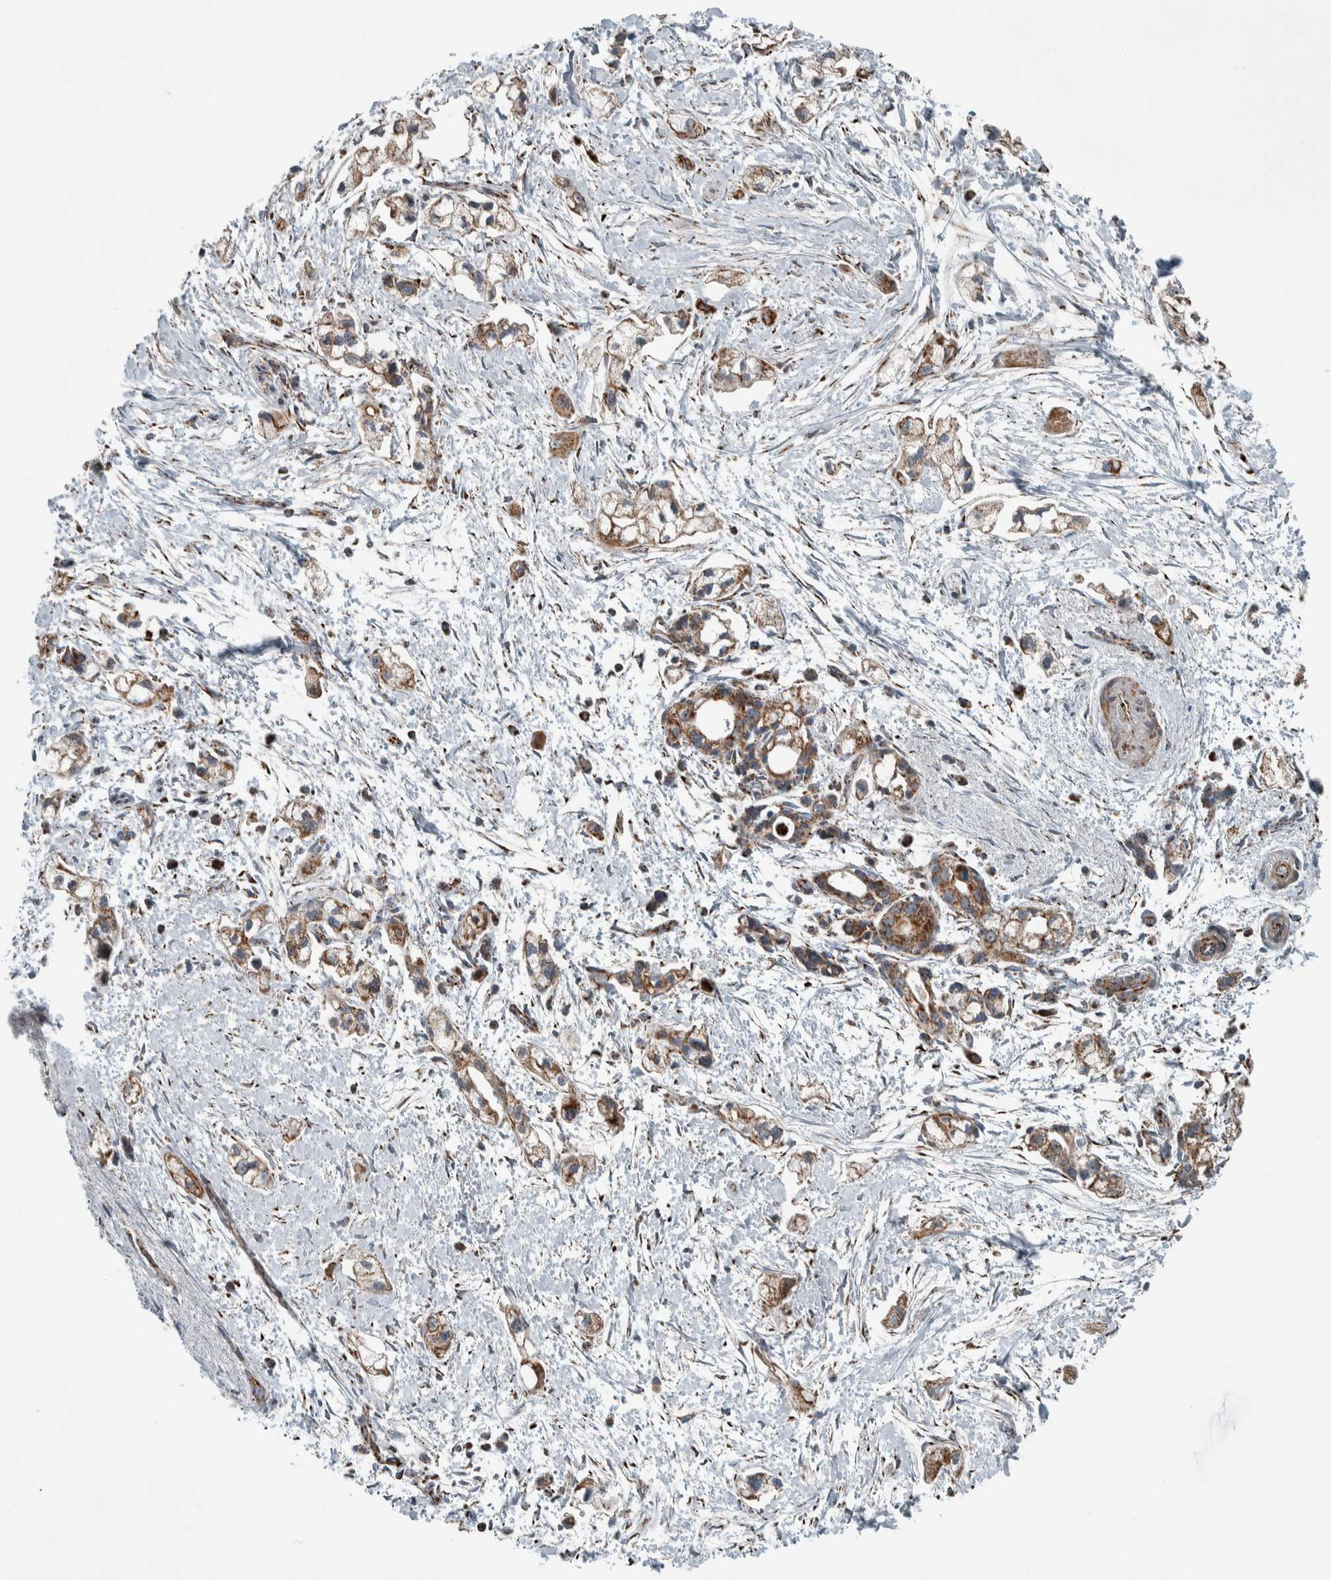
{"staining": {"intensity": "moderate", "quantity": ">75%", "location": "cytoplasmic/membranous"}, "tissue": "pancreatic cancer", "cell_type": "Tumor cells", "image_type": "cancer", "snomed": [{"axis": "morphology", "description": "Adenocarcinoma, NOS"}, {"axis": "topography", "description": "Pancreas"}], "caption": "Protein expression analysis of human pancreatic cancer (adenocarcinoma) reveals moderate cytoplasmic/membranous positivity in approximately >75% of tumor cells. (DAB (3,3'-diaminobenzidine) IHC, brown staining for protein, blue staining for nuclei).", "gene": "CNTROB", "patient": {"sex": "male", "age": 74}}